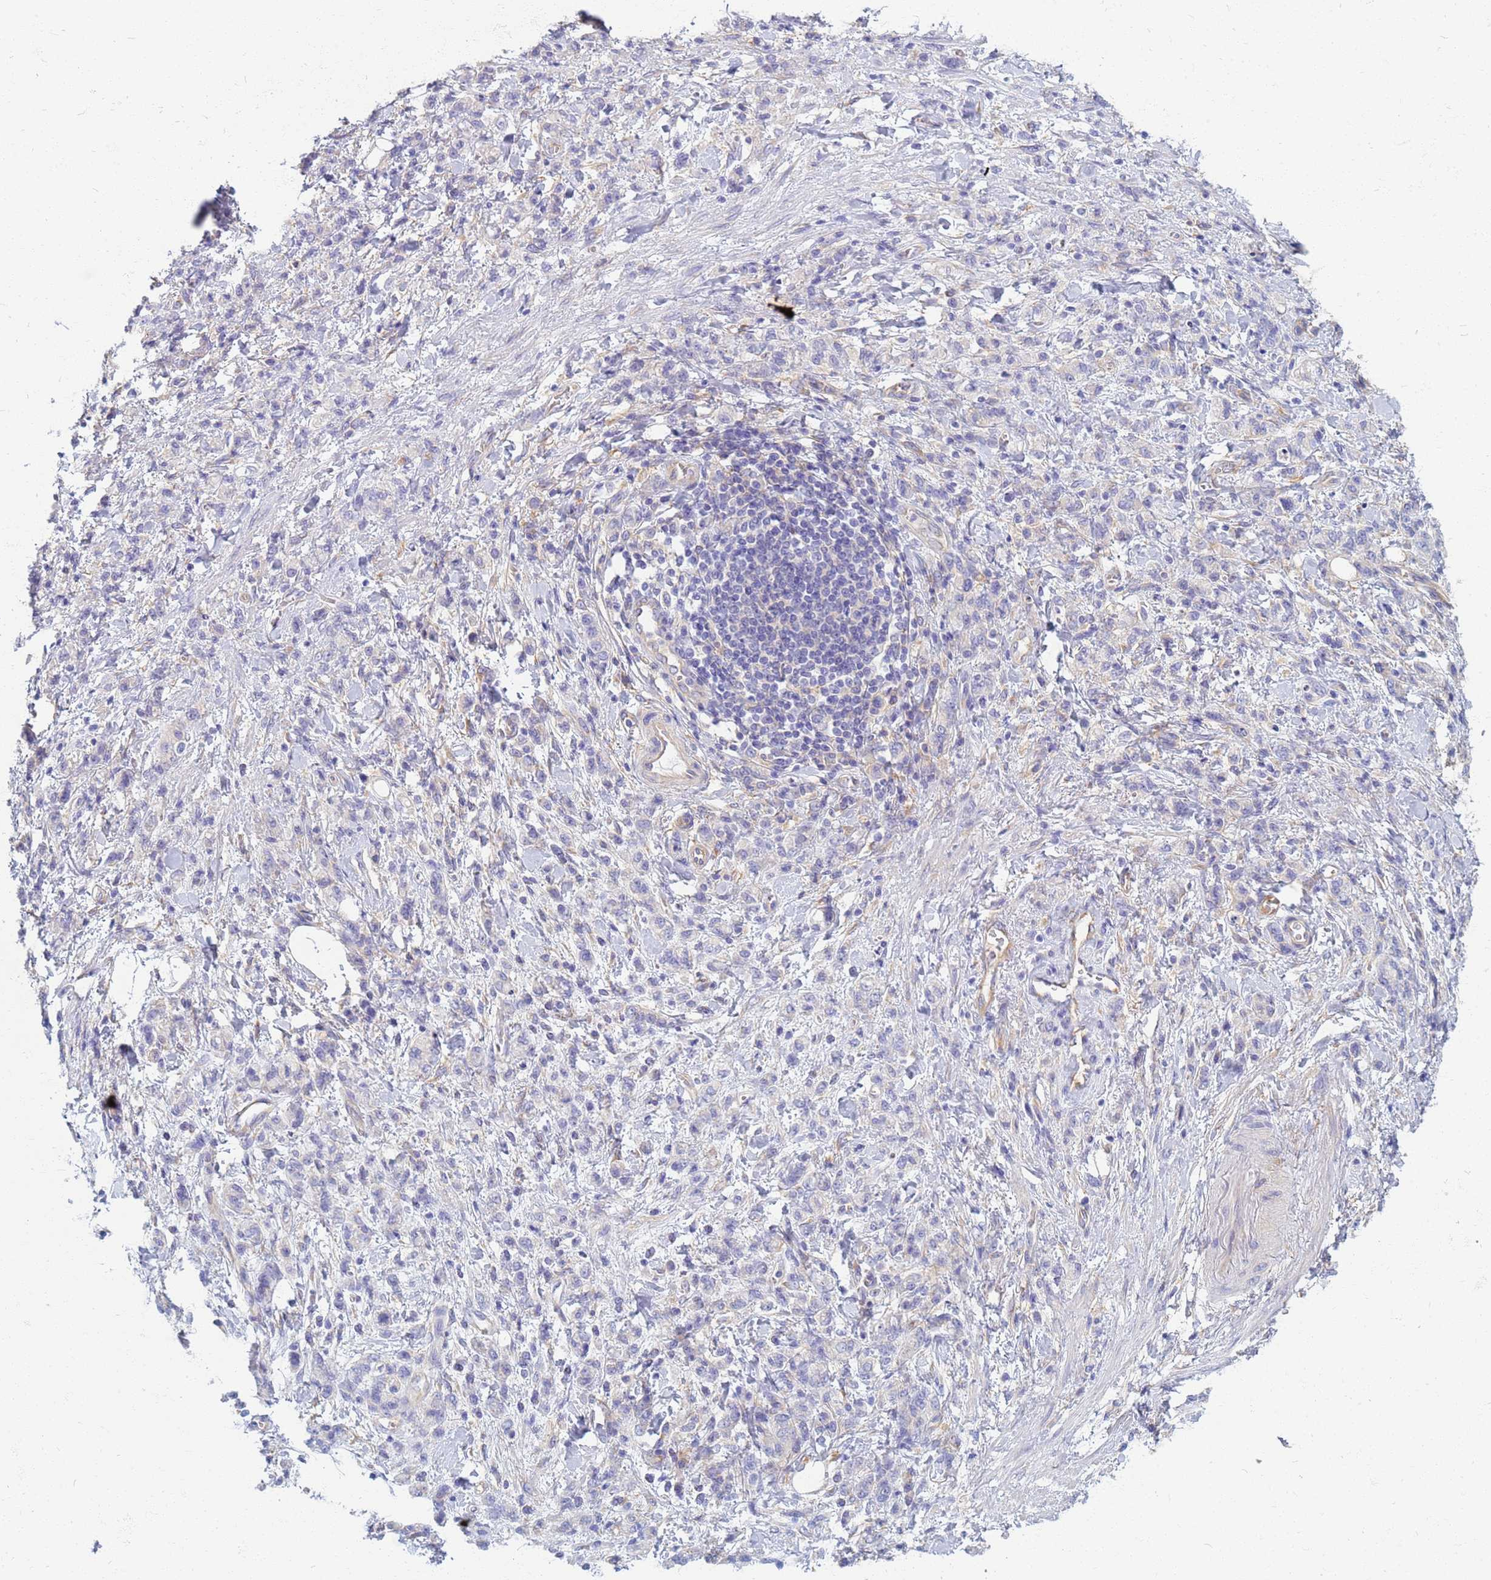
{"staining": {"intensity": "negative", "quantity": "none", "location": "none"}, "tissue": "stomach cancer", "cell_type": "Tumor cells", "image_type": "cancer", "snomed": [{"axis": "morphology", "description": "Adenocarcinoma, NOS"}, {"axis": "topography", "description": "Stomach"}], "caption": "The immunohistochemistry histopathology image has no significant expression in tumor cells of stomach cancer (adenocarcinoma) tissue. (Stains: DAB IHC with hematoxylin counter stain, Microscopy: brightfield microscopy at high magnification).", "gene": "EEA1", "patient": {"sex": "male", "age": 77}}